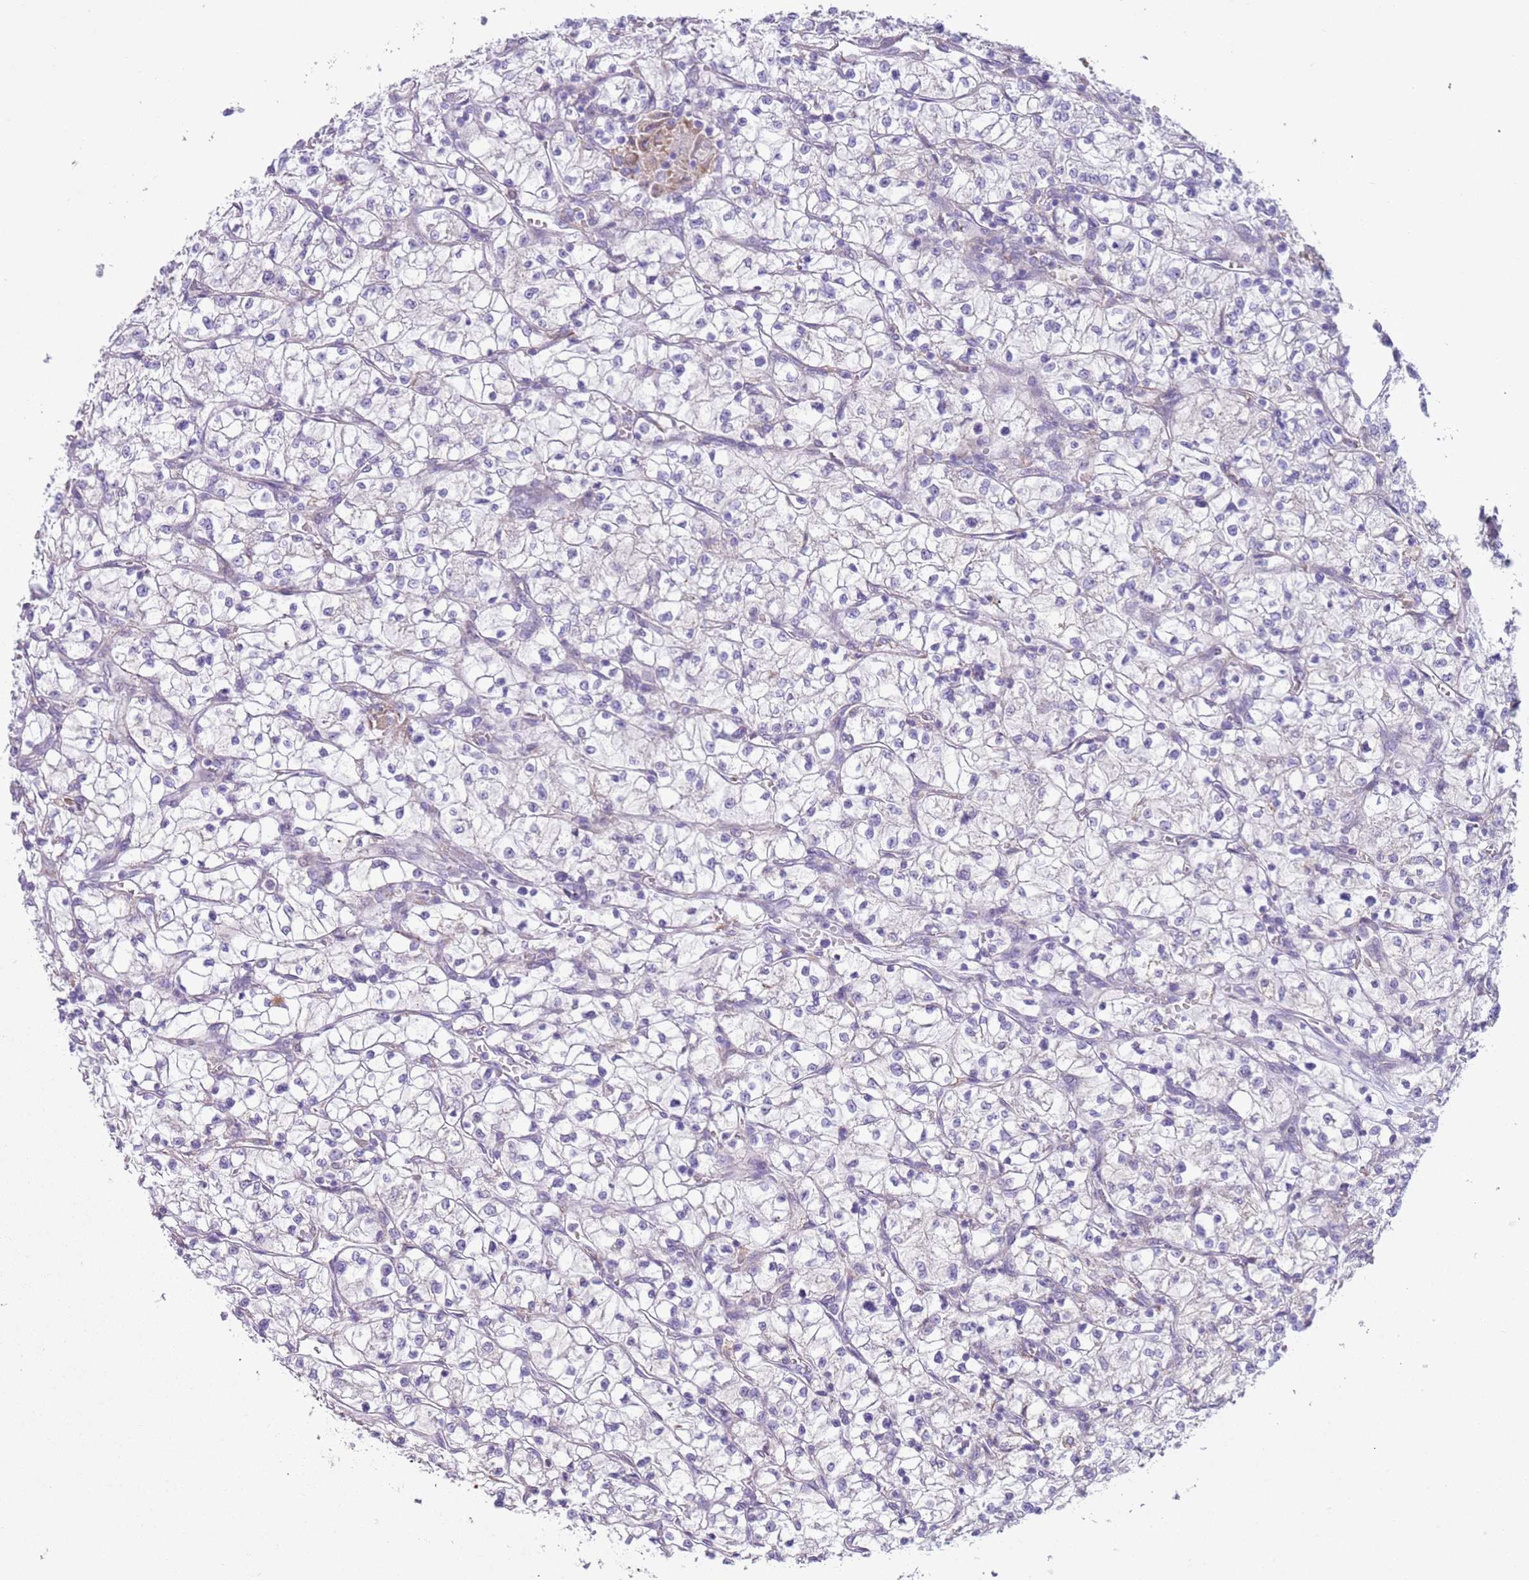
{"staining": {"intensity": "negative", "quantity": "none", "location": "none"}, "tissue": "renal cancer", "cell_type": "Tumor cells", "image_type": "cancer", "snomed": [{"axis": "morphology", "description": "Adenocarcinoma, NOS"}, {"axis": "topography", "description": "Kidney"}], "caption": "This is an immunohistochemistry (IHC) histopathology image of human renal adenocarcinoma. There is no positivity in tumor cells.", "gene": "OAF", "patient": {"sex": "female", "age": 64}}